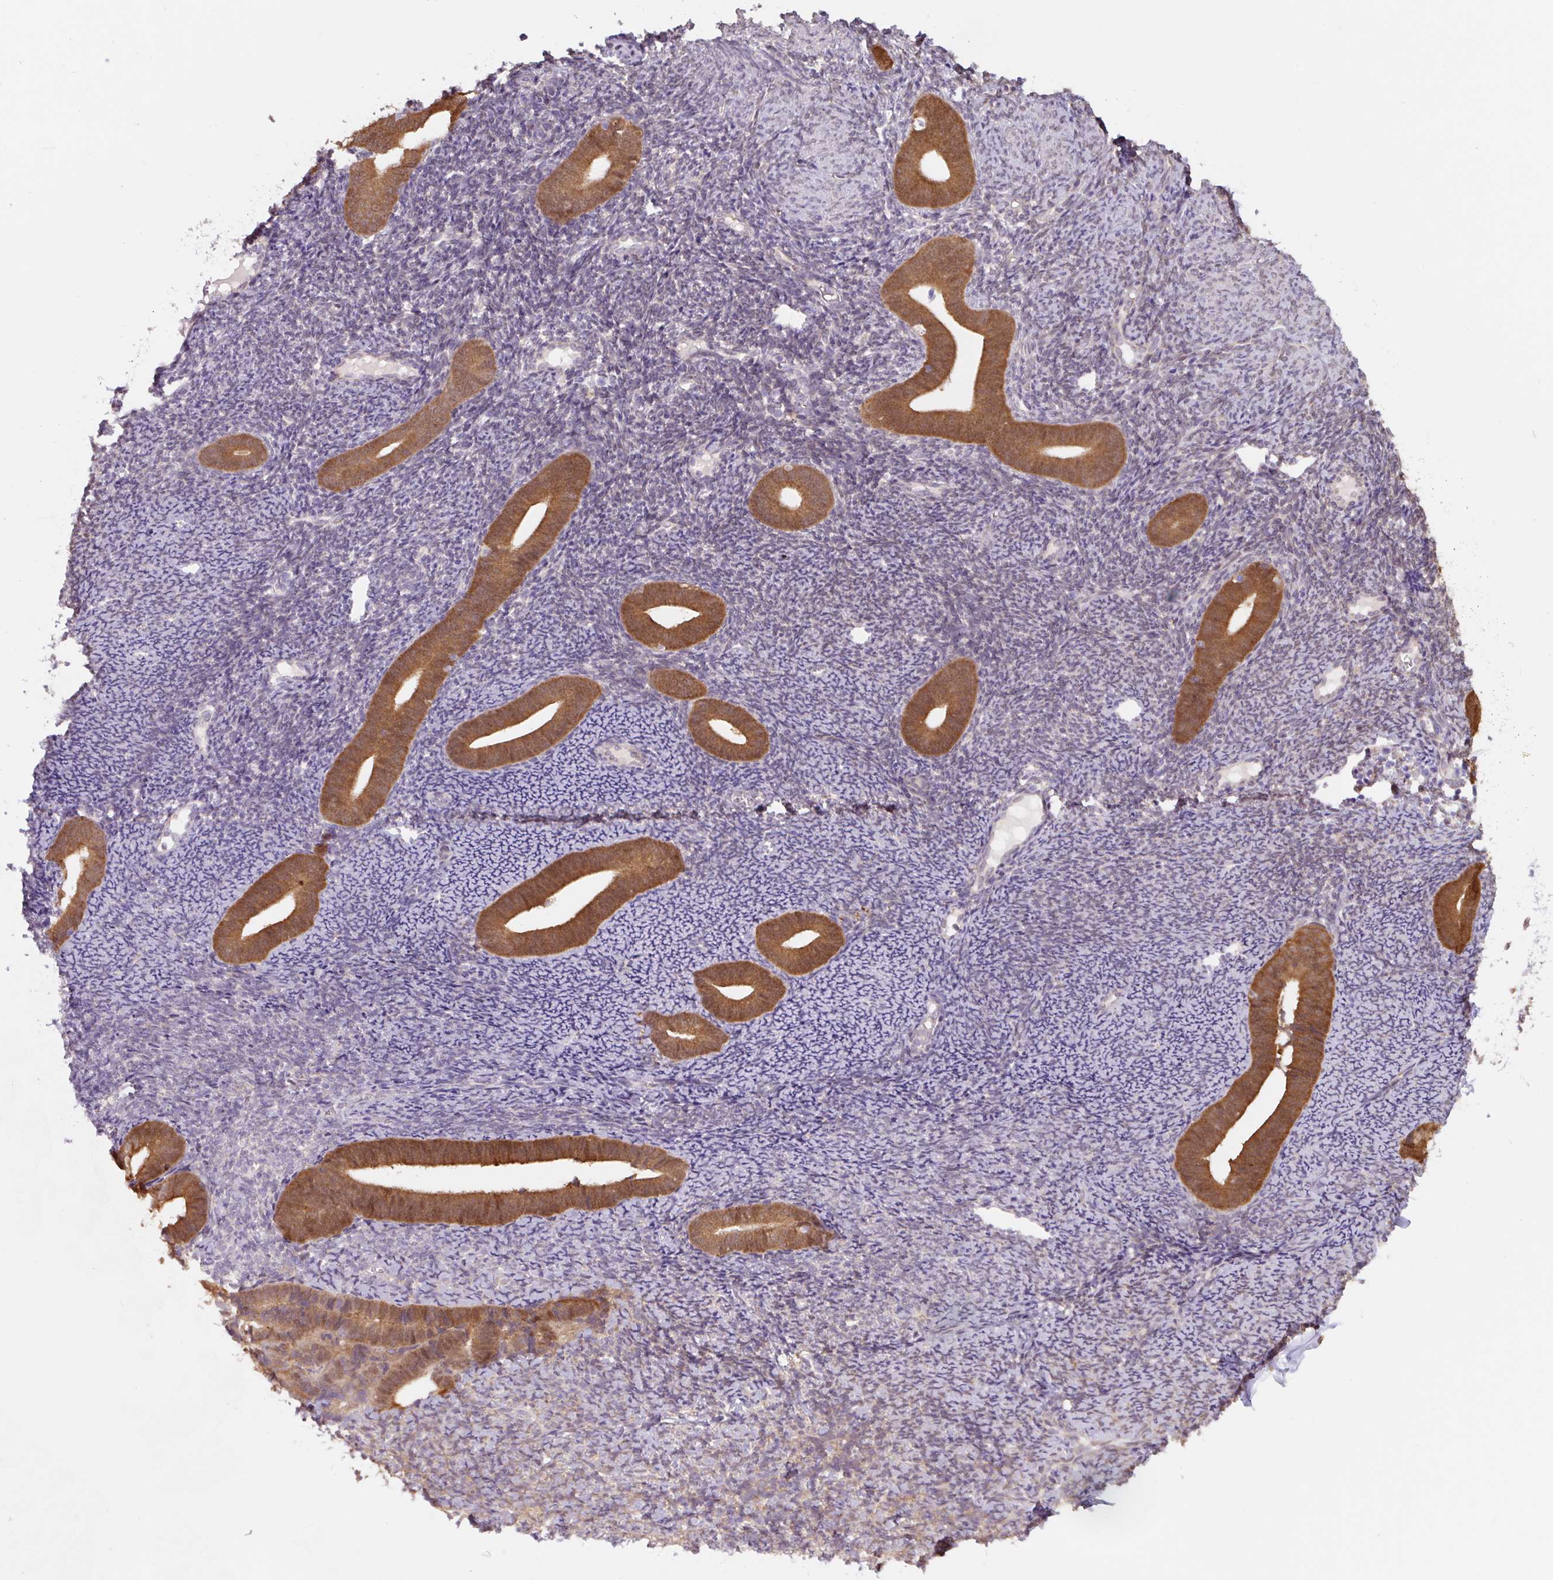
{"staining": {"intensity": "negative", "quantity": "none", "location": "none"}, "tissue": "endometrium", "cell_type": "Cells in endometrial stroma", "image_type": "normal", "snomed": [{"axis": "morphology", "description": "Normal tissue, NOS"}, {"axis": "topography", "description": "Endometrium"}], "caption": "Immunohistochemistry (IHC) image of benign endometrium: human endometrium stained with DAB exhibits no significant protein positivity in cells in endometrial stroma. (IHC, brightfield microscopy, high magnification).", "gene": "ASRGL1", "patient": {"sex": "female", "age": 39}}